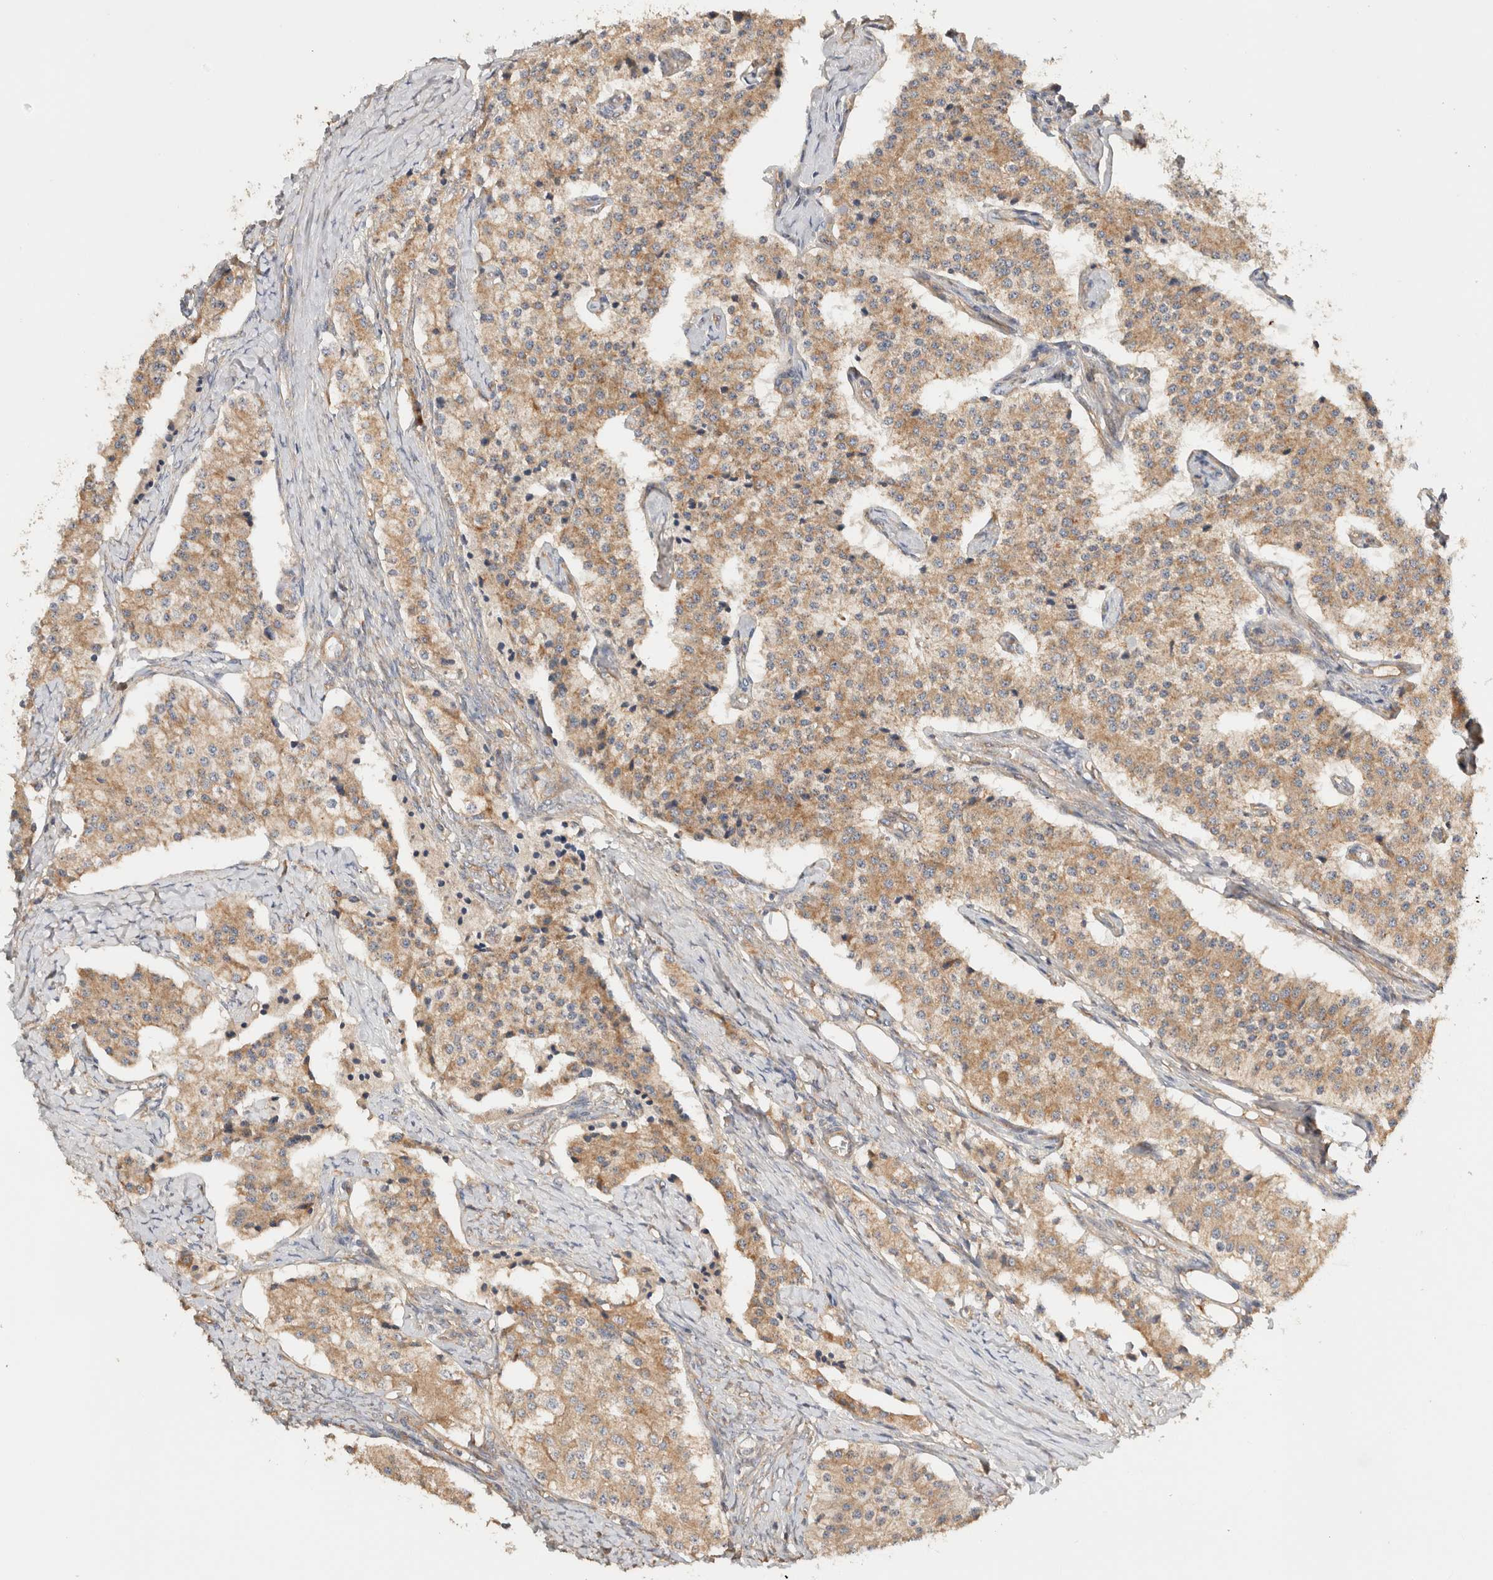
{"staining": {"intensity": "moderate", "quantity": ">75%", "location": "cytoplasmic/membranous"}, "tissue": "carcinoid", "cell_type": "Tumor cells", "image_type": "cancer", "snomed": [{"axis": "morphology", "description": "Carcinoid, malignant, NOS"}, {"axis": "topography", "description": "Colon"}], "caption": "An immunohistochemistry (IHC) image of neoplastic tissue is shown. Protein staining in brown labels moderate cytoplasmic/membranous positivity in carcinoid within tumor cells.", "gene": "B3GNTL1", "patient": {"sex": "female", "age": 52}}